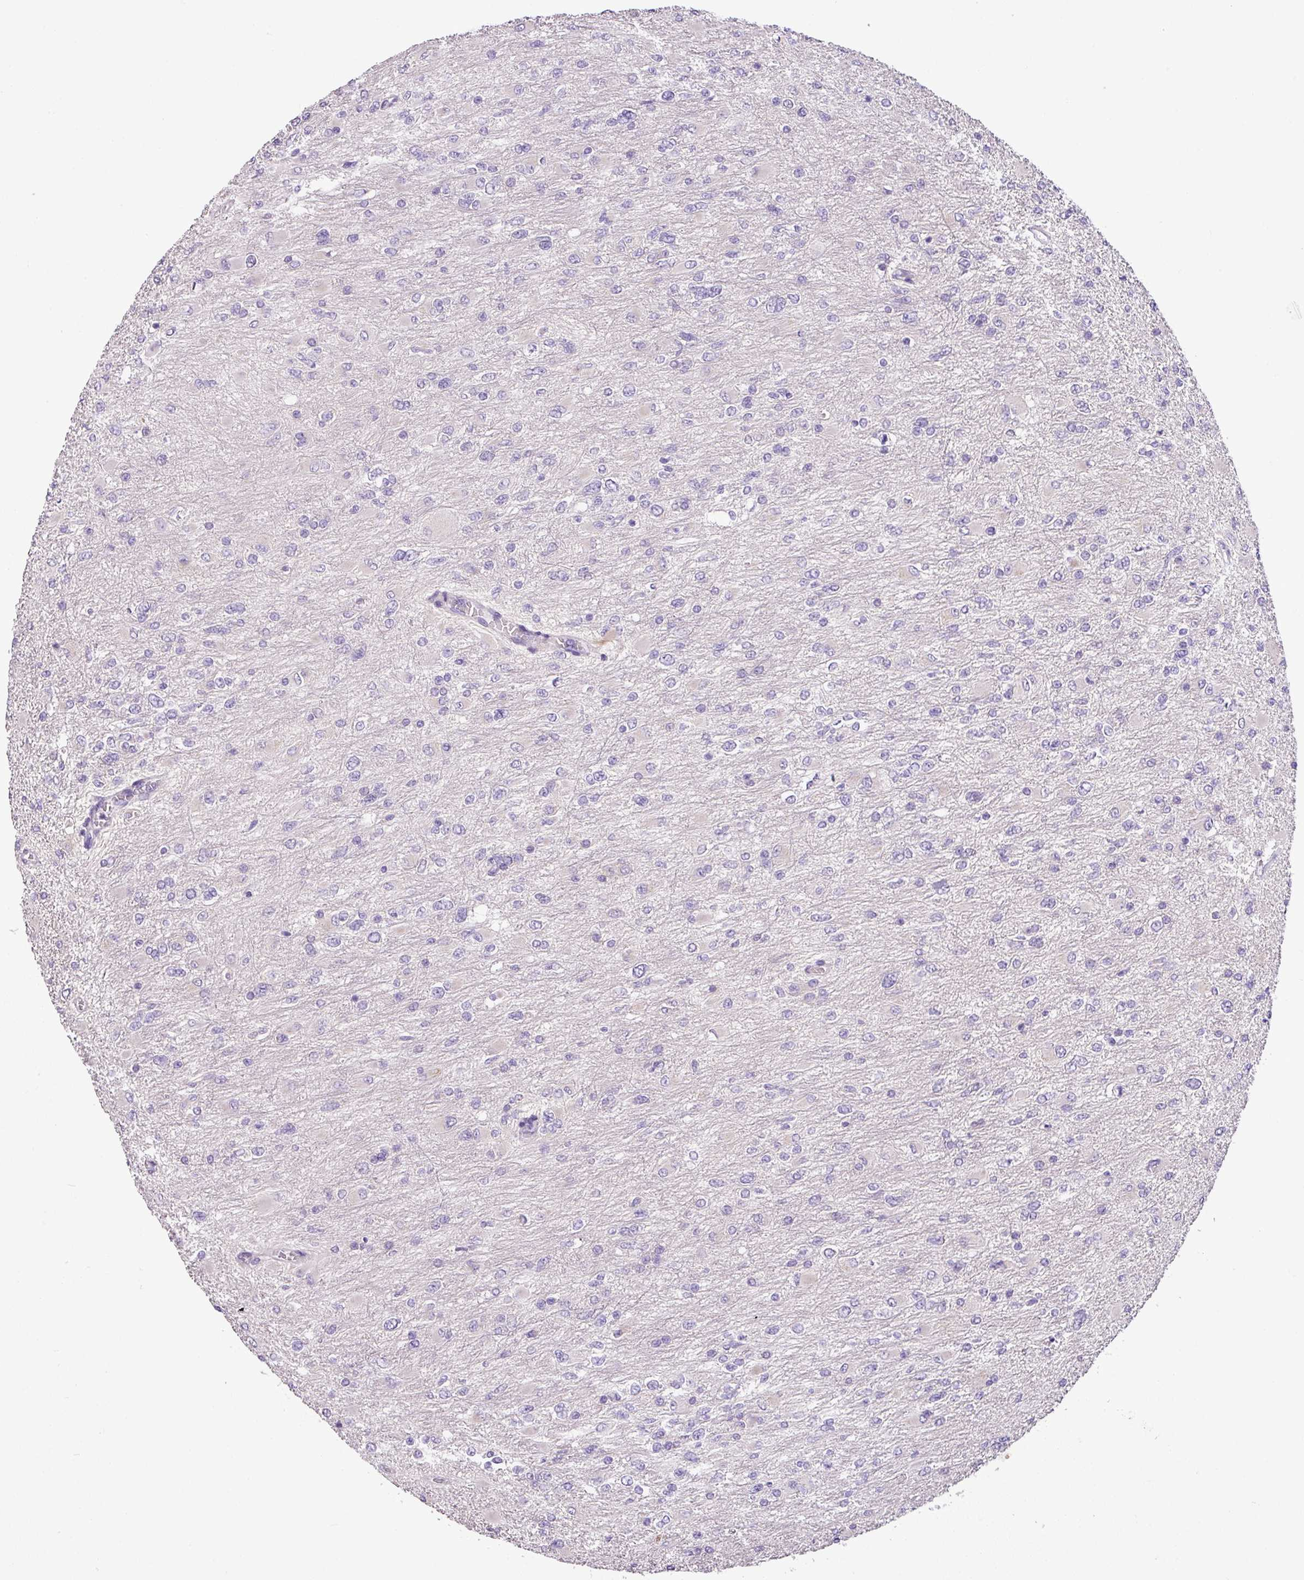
{"staining": {"intensity": "negative", "quantity": "none", "location": "none"}, "tissue": "glioma", "cell_type": "Tumor cells", "image_type": "cancer", "snomed": [{"axis": "morphology", "description": "Glioma, malignant, High grade"}, {"axis": "topography", "description": "Cerebral cortex"}], "caption": "An immunohistochemistry (IHC) histopathology image of malignant glioma (high-grade) is shown. There is no staining in tumor cells of malignant glioma (high-grade). The staining is performed using DAB brown chromogen with nuclei counter-stained in using hematoxylin.", "gene": "MOCS3", "patient": {"sex": "female", "age": 36}}